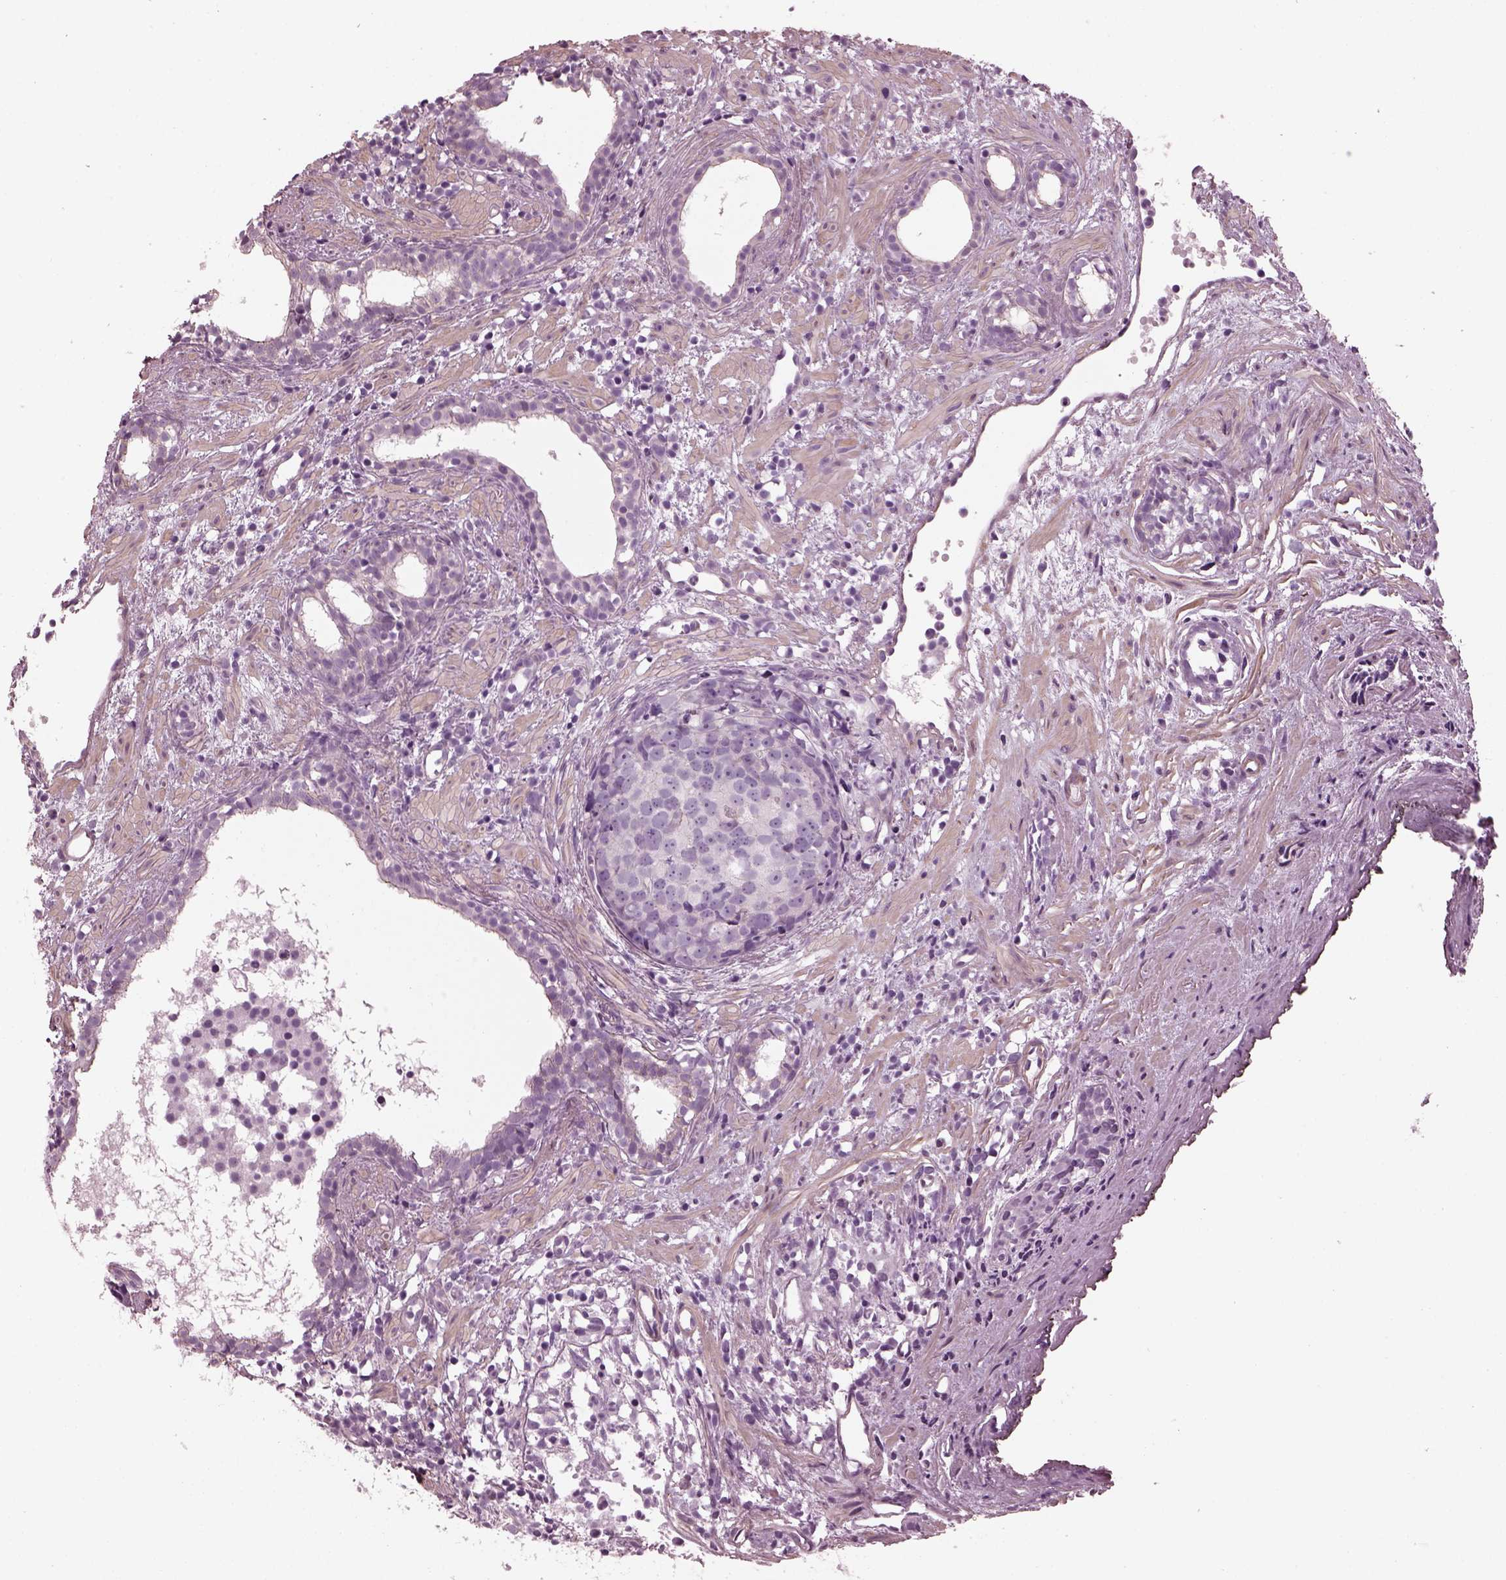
{"staining": {"intensity": "negative", "quantity": "none", "location": "none"}, "tissue": "prostate cancer", "cell_type": "Tumor cells", "image_type": "cancer", "snomed": [{"axis": "morphology", "description": "Adenocarcinoma, High grade"}, {"axis": "topography", "description": "Prostate"}], "caption": "Image shows no protein staining in tumor cells of high-grade adenocarcinoma (prostate) tissue.", "gene": "BFSP1", "patient": {"sex": "male", "age": 83}}